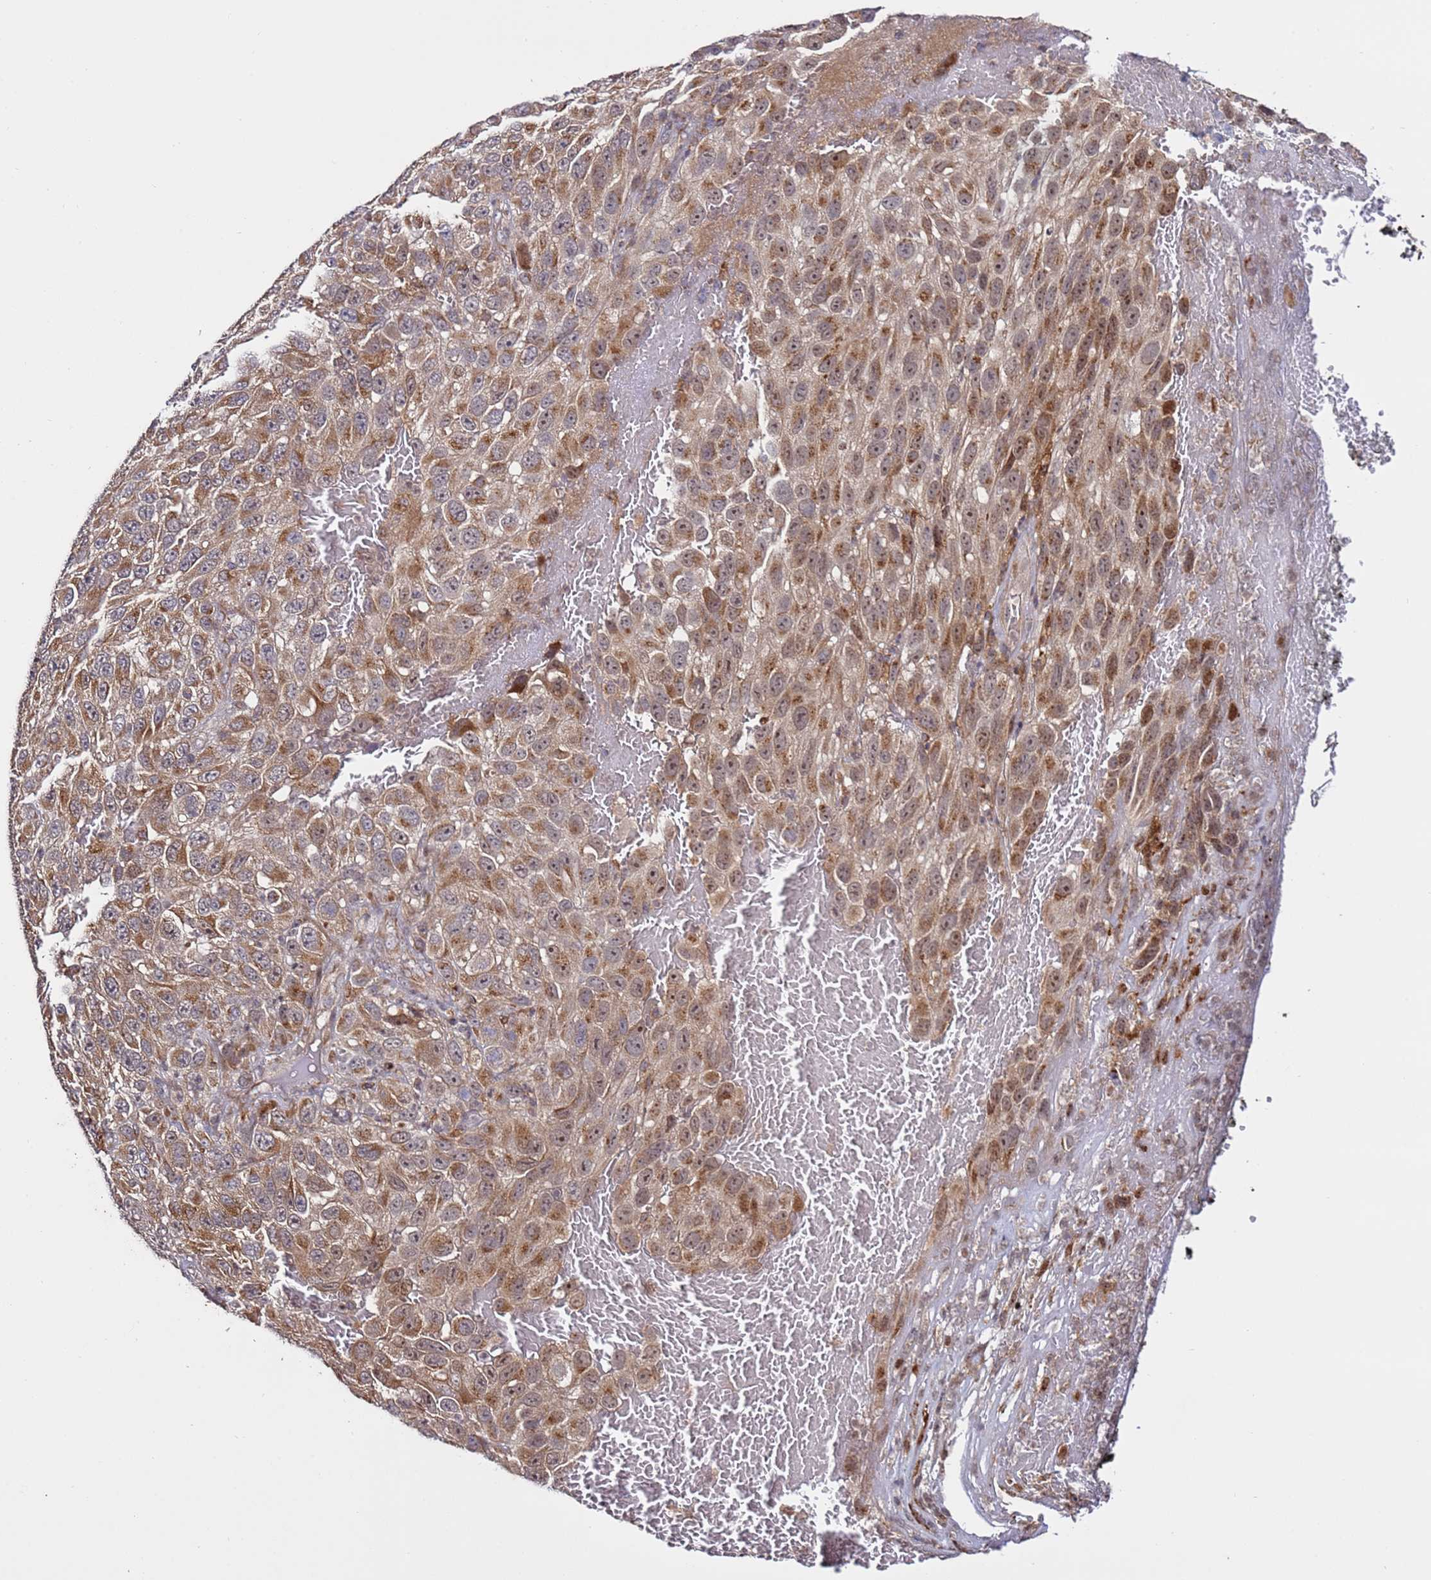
{"staining": {"intensity": "moderate", "quantity": ">75%", "location": "cytoplasmic/membranous"}, "tissue": "melanoma", "cell_type": "Tumor cells", "image_type": "cancer", "snomed": [{"axis": "morphology", "description": "Normal tissue, NOS"}, {"axis": "morphology", "description": "Malignant melanoma, NOS"}, {"axis": "topography", "description": "Skin"}], "caption": "DAB (3,3'-diaminobenzidine) immunohistochemical staining of malignant melanoma shows moderate cytoplasmic/membranous protein positivity in about >75% of tumor cells. The staining was performed using DAB, with brown indicating positive protein expression. Nuclei are stained blue with hematoxylin.", "gene": "TMEM176B", "patient": {"sex": "female", "age": 96}}